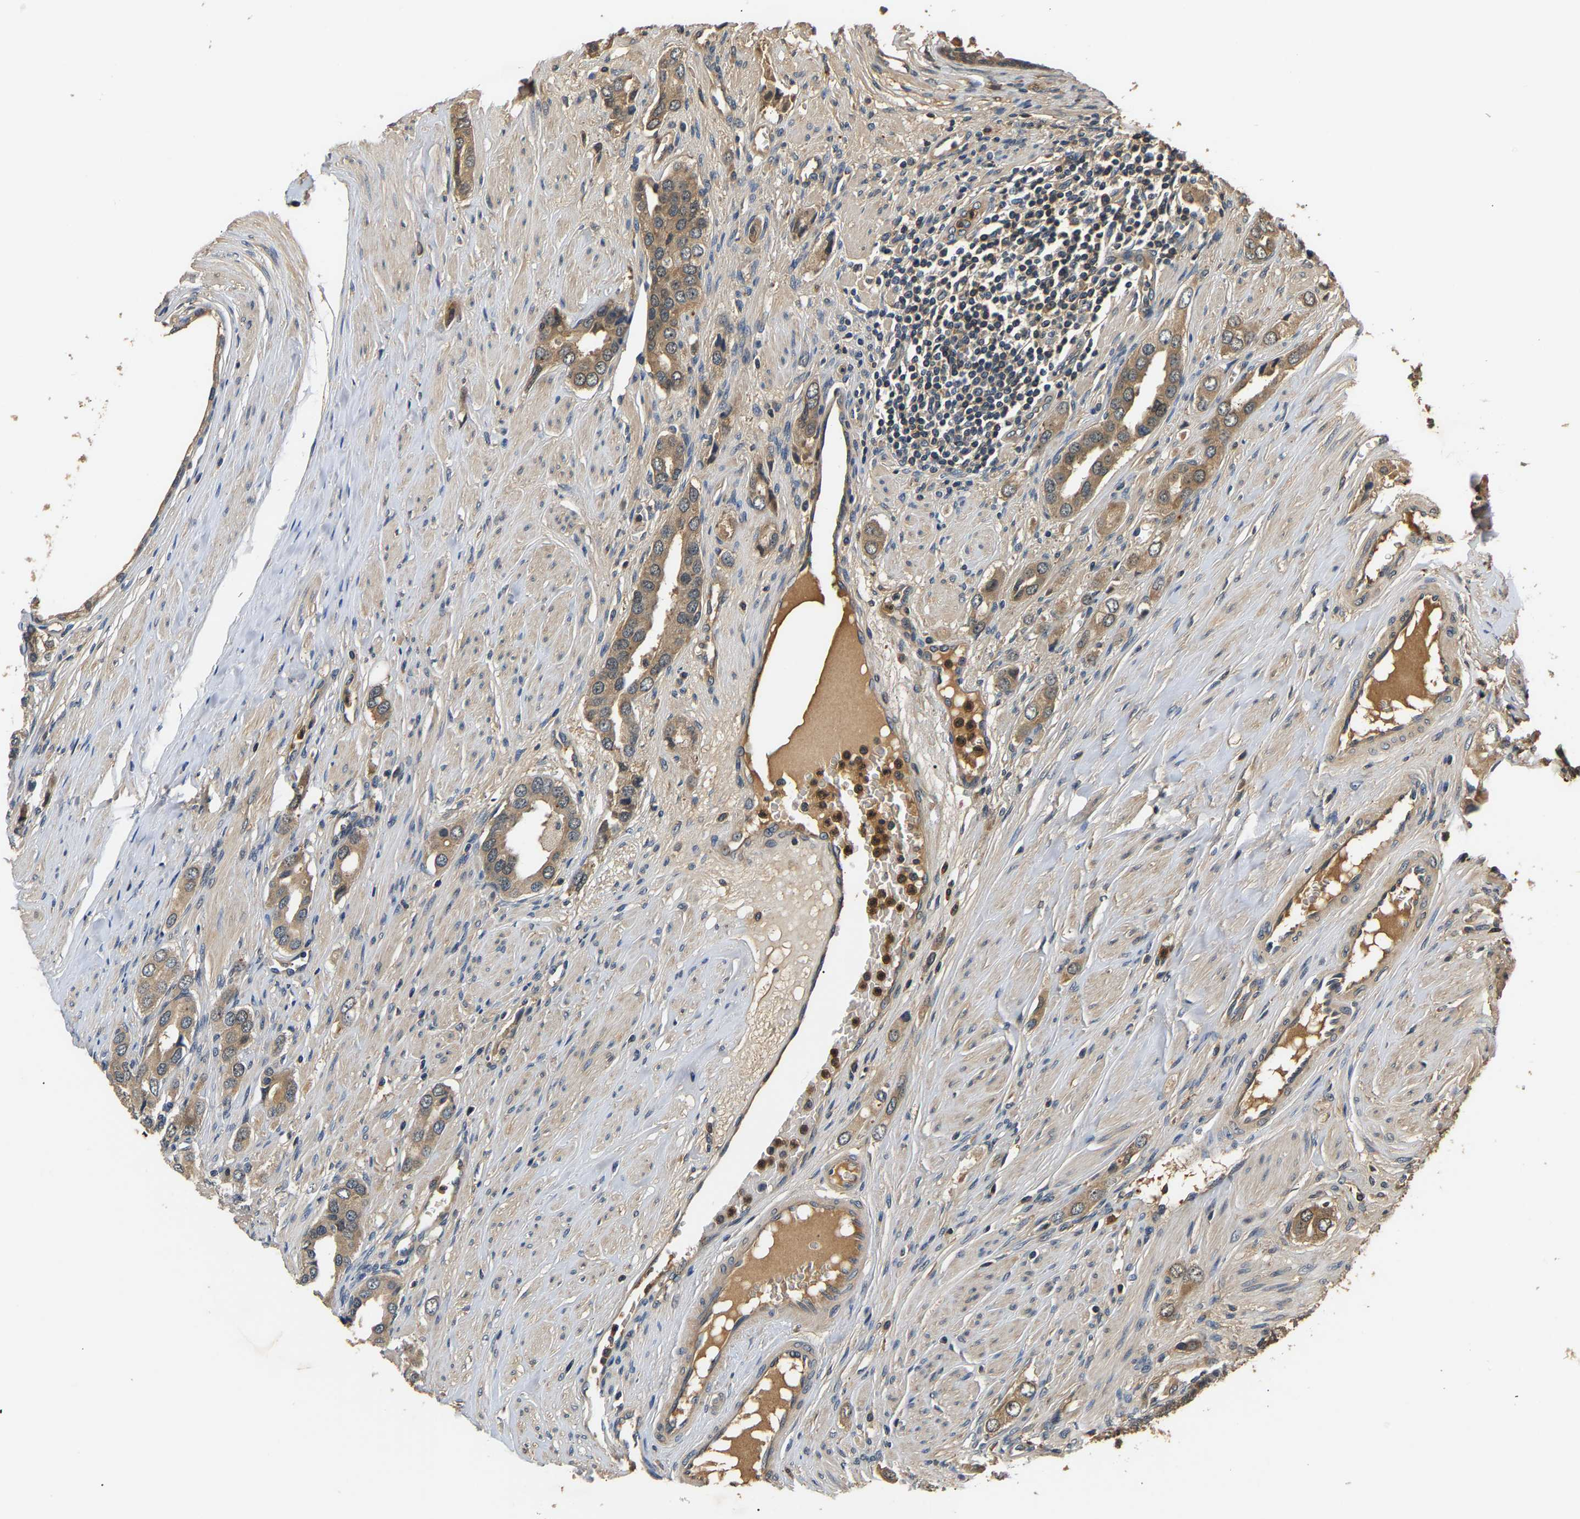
{"staining": {"intensity": "moderate", "quantity": ">75%", "location": "cytoplasmic/membranous"}, "tissue": "prostate cancer", "cell_type": "Tumor cells", "image_type": "cancer", "snomed": [{"axis": "morphology", "description": "Adenocarcinoma, High grade"}, {"axis": "topography", "description": "Prostate"}], "caption": "Human prostate high-grade adenocarcinoma stained with a protein marker displays moderate staining in tumor cells.", "gene": "GPI", "patient": {"sex": "male", "age": 52}}